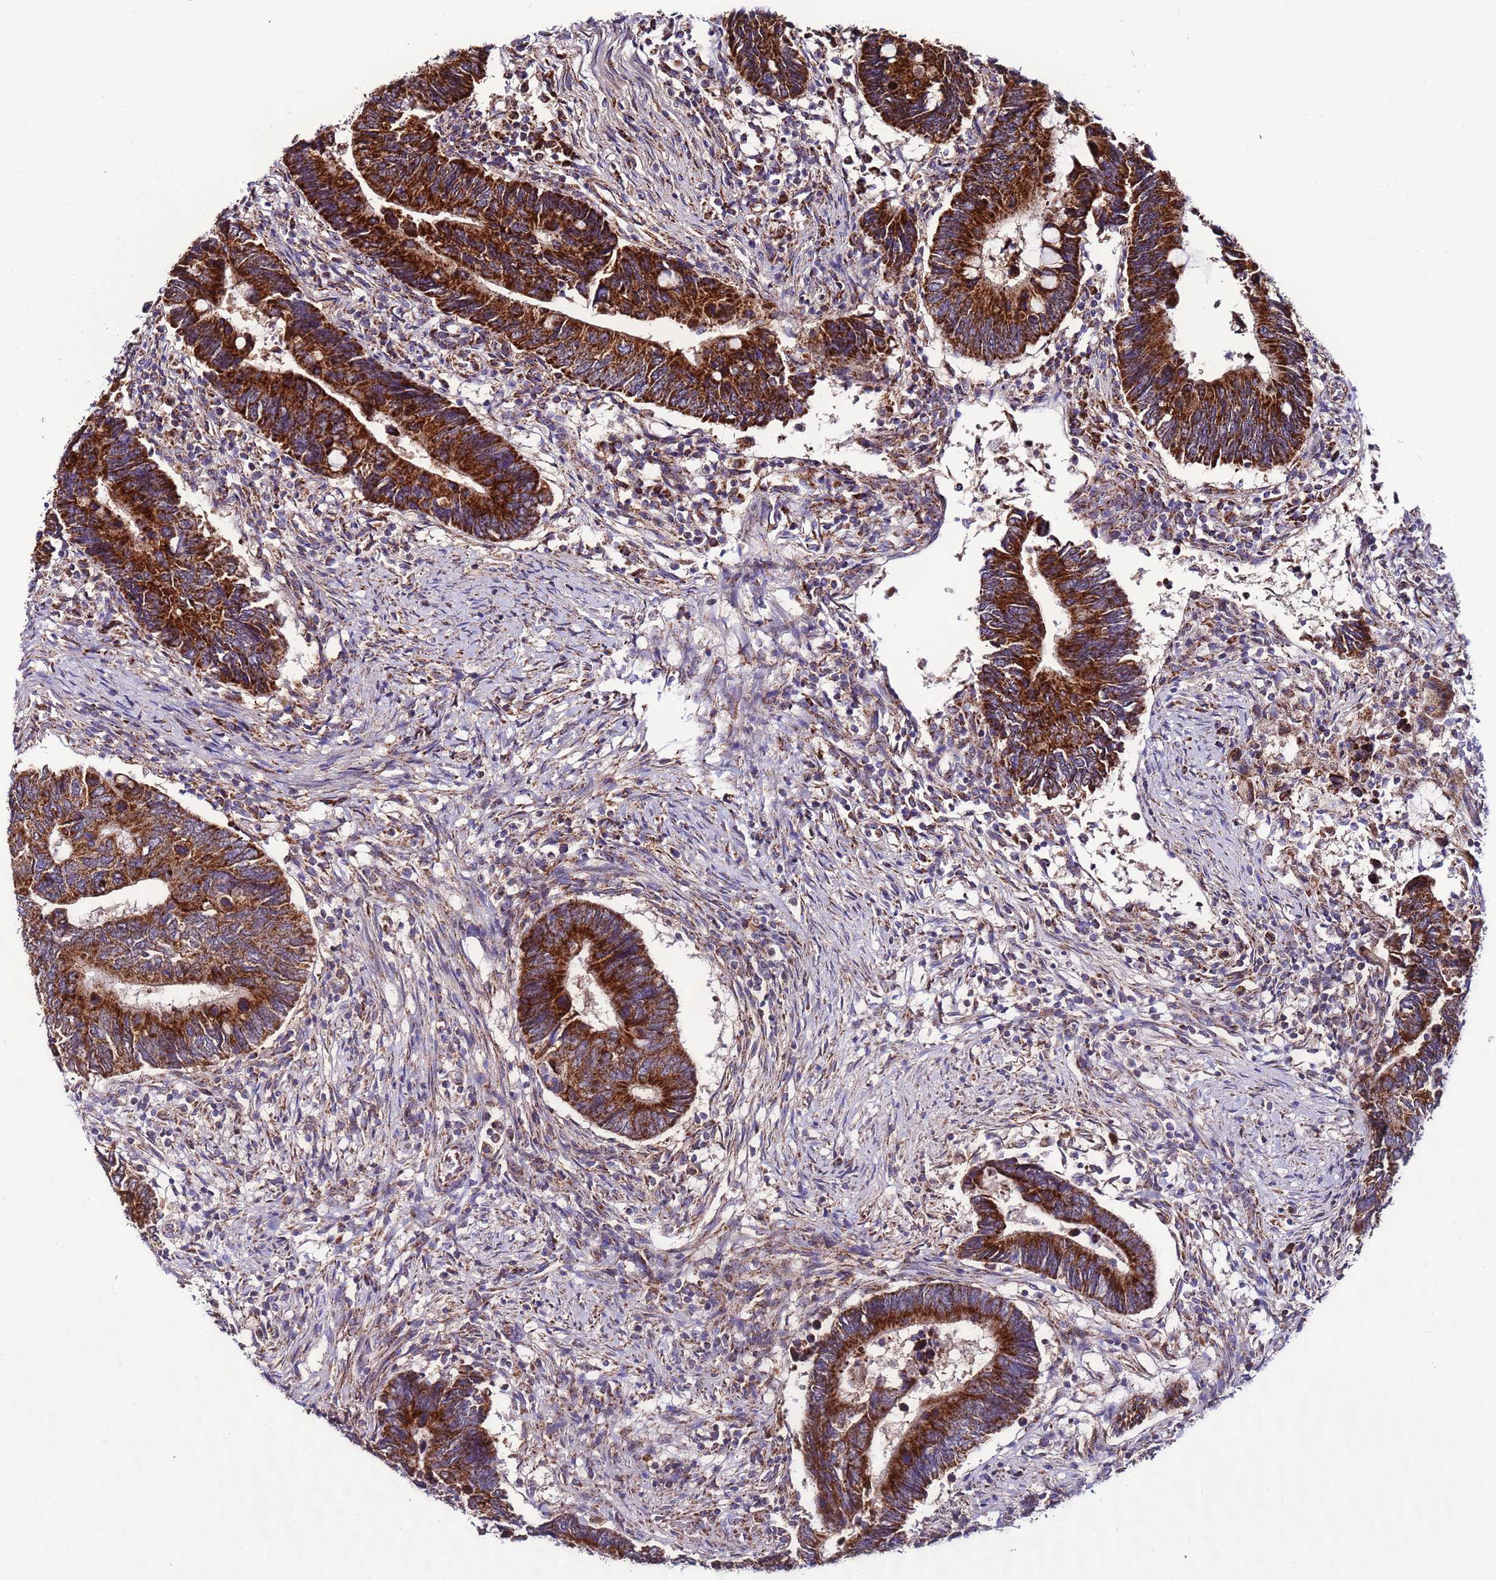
{"staining": {"intensity": "strong", "quantity": ">75%", "location": "cytoplasmic/membranous"}, "tissue": "colorectal cancer", "cell_type": "Tumor cells", "image_type": "cancer", "snomed": [{"axis": "morphology", "description": "Adenocarcinoma, NOS"}, {"axis": "topography", "description": "Colon"}], "caption": "Colorectal cancer (adenocarcinoma) stained for a protein reveals strong cytoplasmic/membranous positivity in tumor cells.", "gene": "UEVLD", "patient": {"sex": "male", "age": 87}}